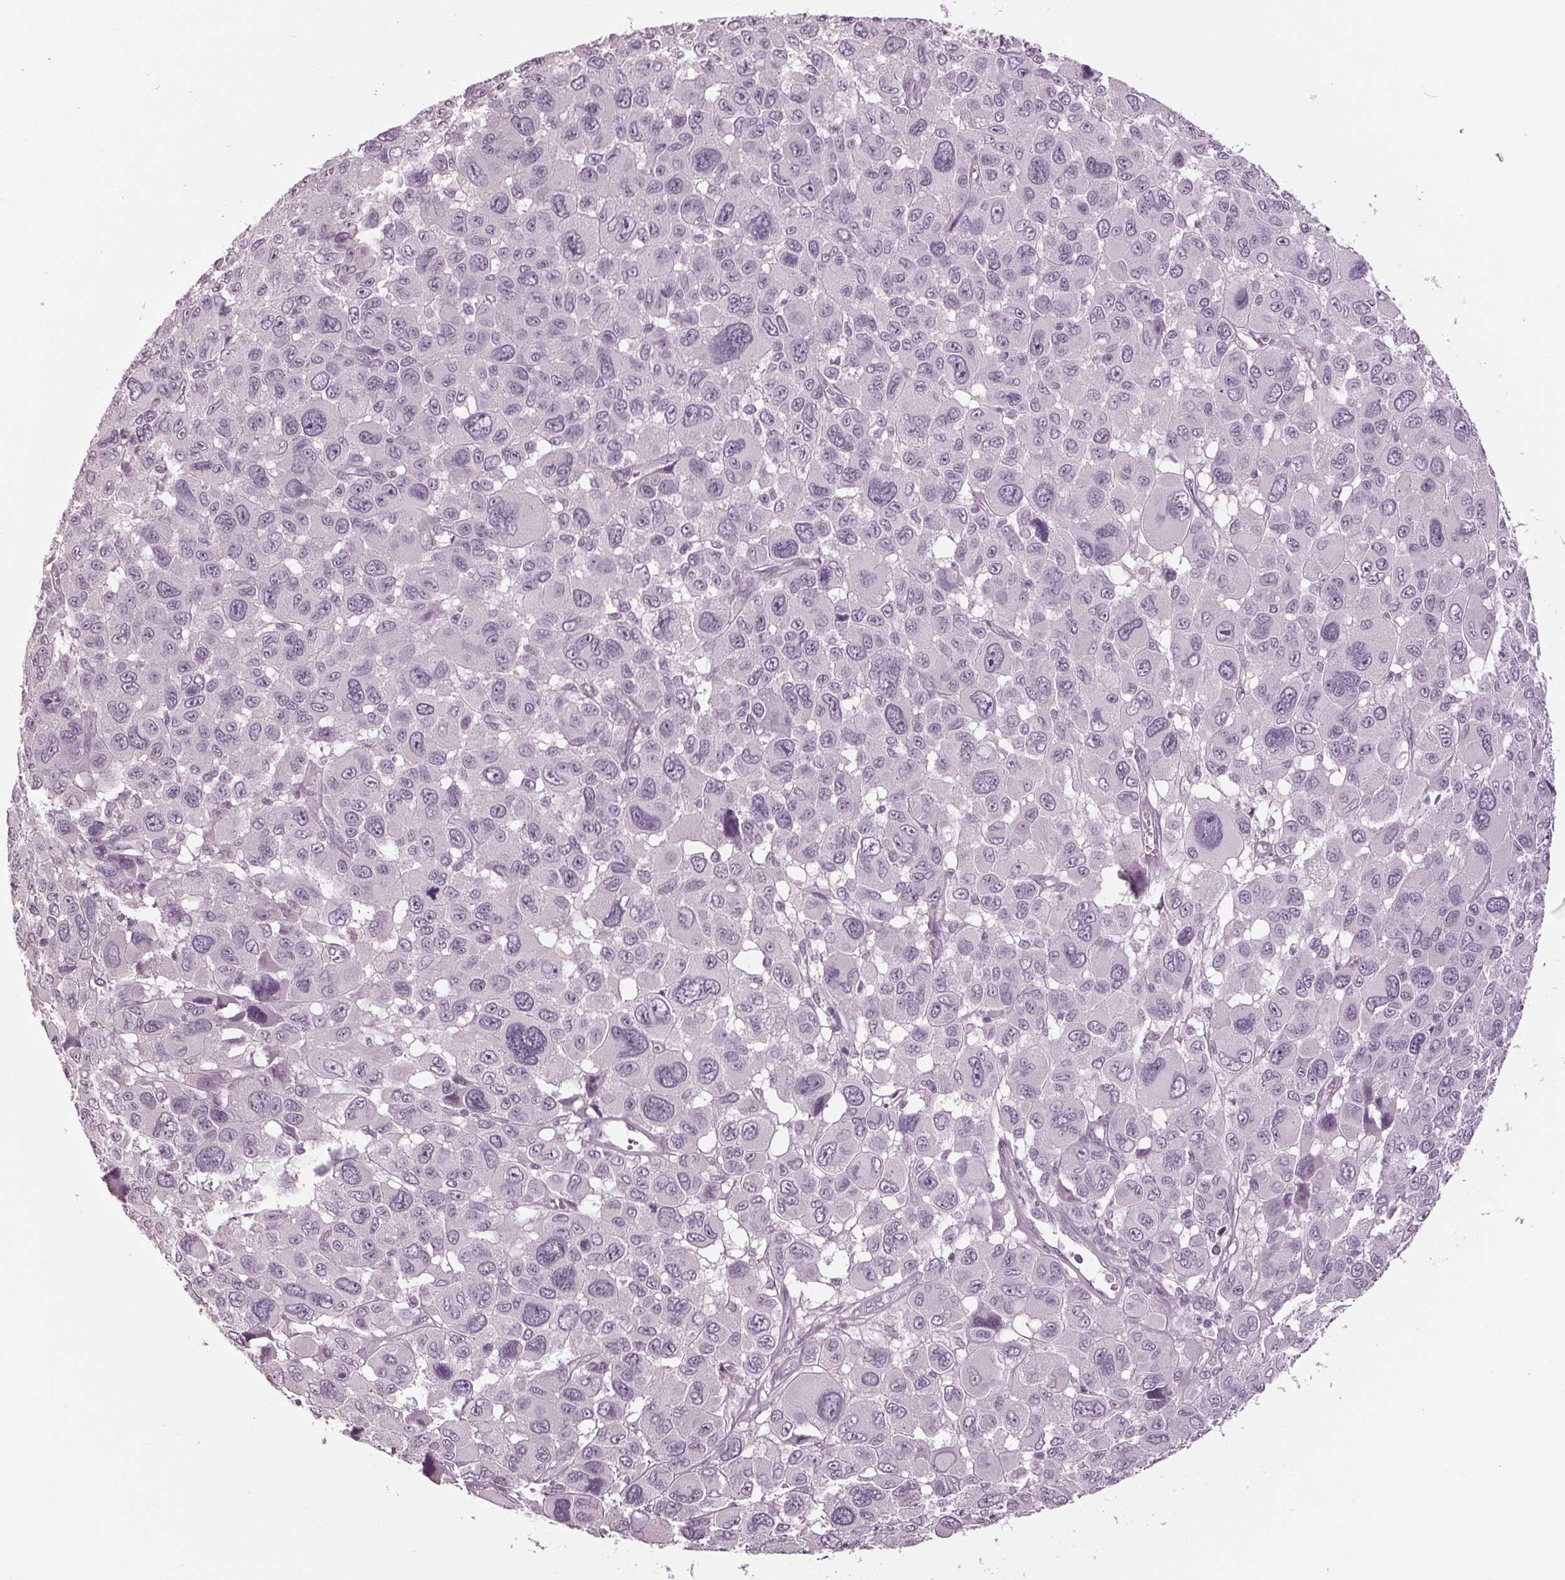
{"staining": {"intensity": "negative", "quantity": "none", "location": "none"}, "tissue": "melanoma", "cell_type": "Tumor cells", "image_type": "cancer", "snomed": [{"axis": "morphology", "description": "Malignant melanoma, NOS"}, {"axis": "topography", "description": "Skin"}], "caption": "Image shows no protein positivity in tumor cells of melanoma tissue.", "gene": "TNNC2", "patient": {"sex": "female", "age": 66}}